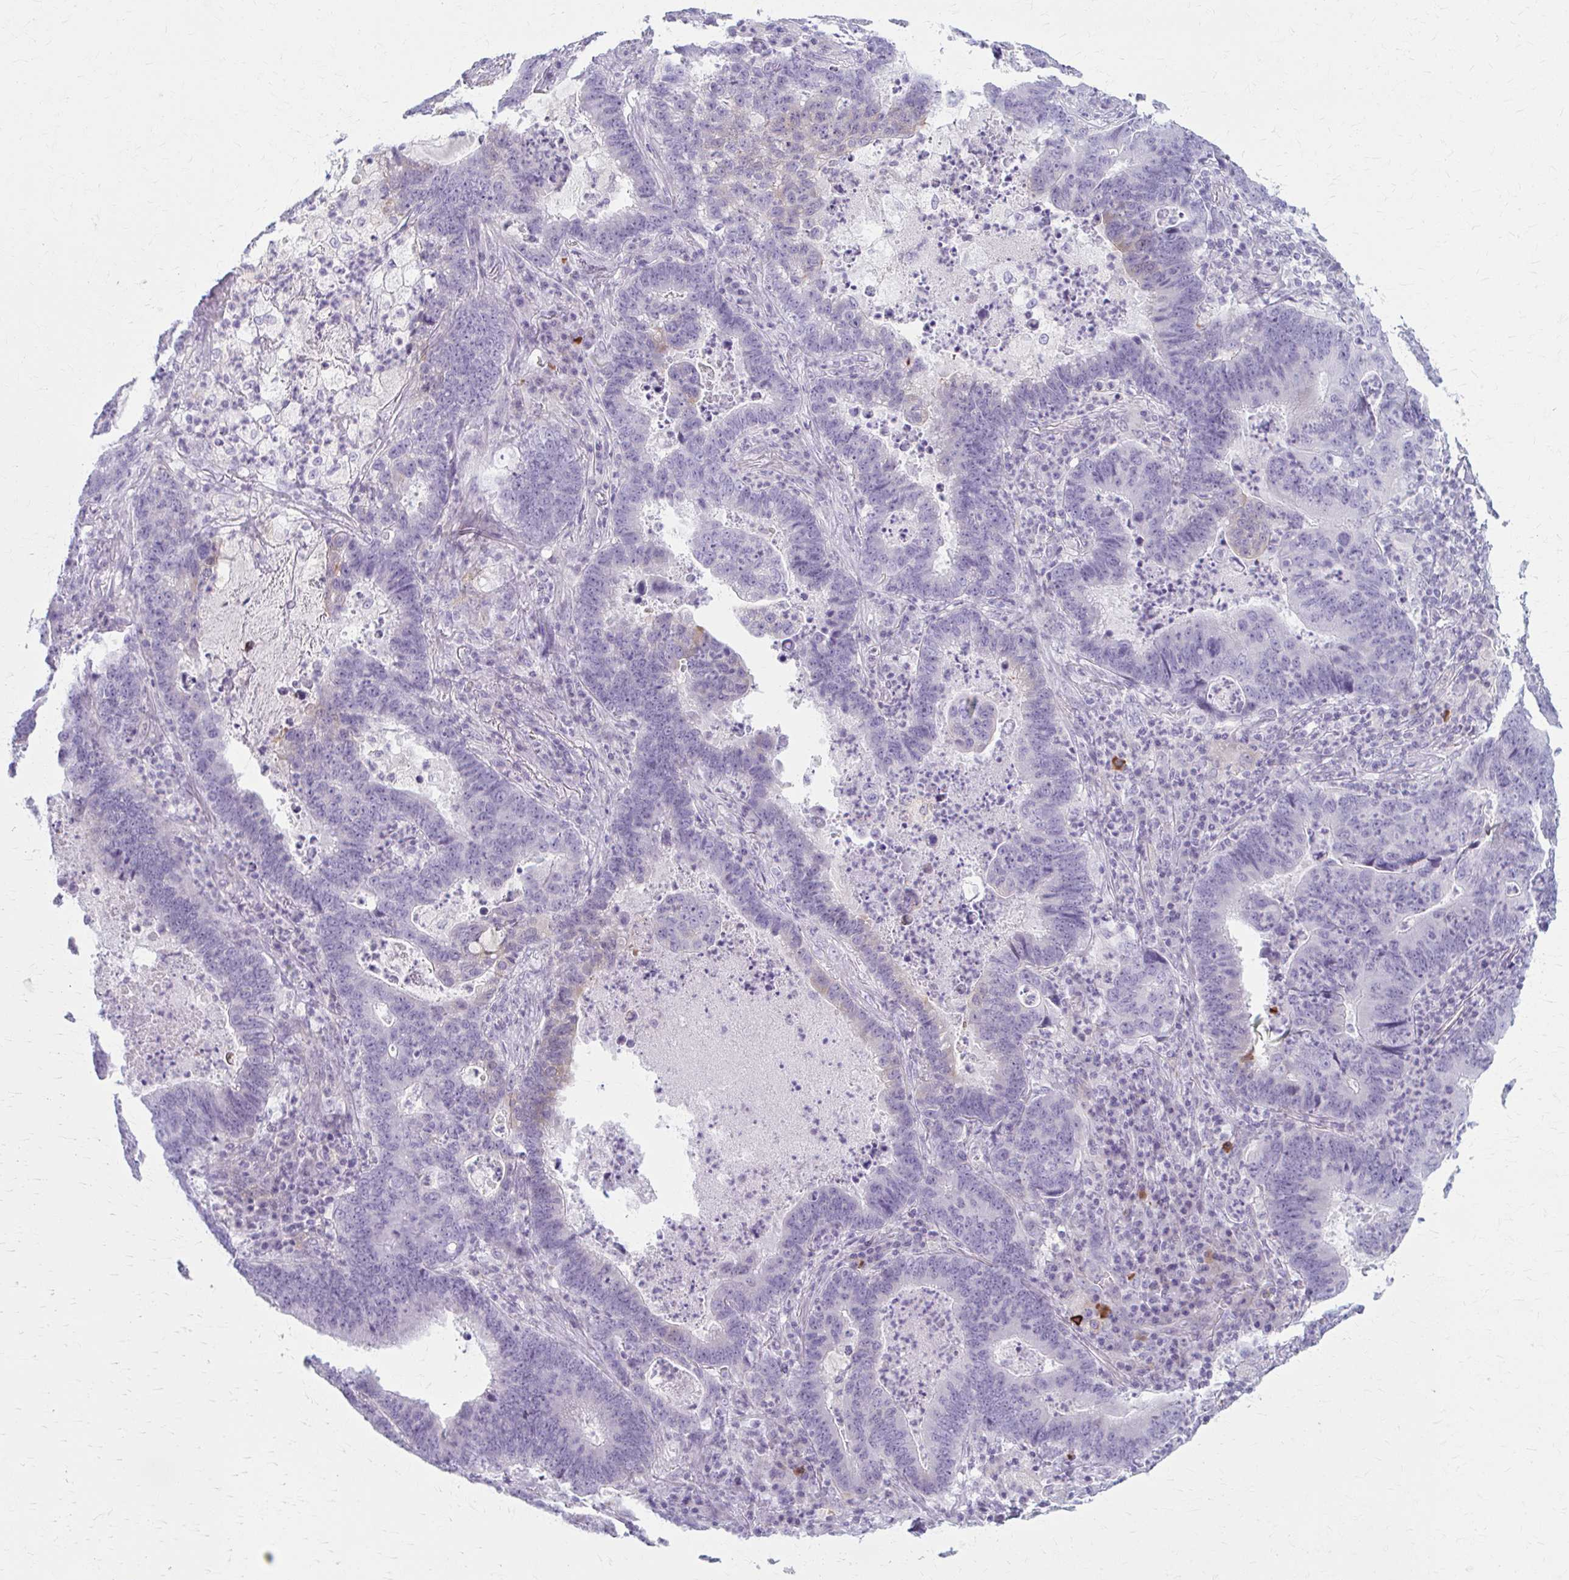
{"staining": {"intensity": "negative", "quantity": "none", "location": "none"}, "tissue": "lung cancer", "cell_type": "Tumor cells", "image_type": "cancer", "snomed": [{"axis": "morphology", "description": "Aneuploidy"}, {"axis": "morphology", "description": "Adenocarcinoma, NOS"}, {"axis": "morphology", "description": "Adenocarcinoma primary or metastatic"}, {"axis": "topography", "description": "Lung"}], "caption": "Histopathology image shows no significant protein expression in tumor cells of adenocarcinoma primary or metastatic (lung).", "gene": "LDLRAP1", "patient": {"sex": "female", "age": 75}}